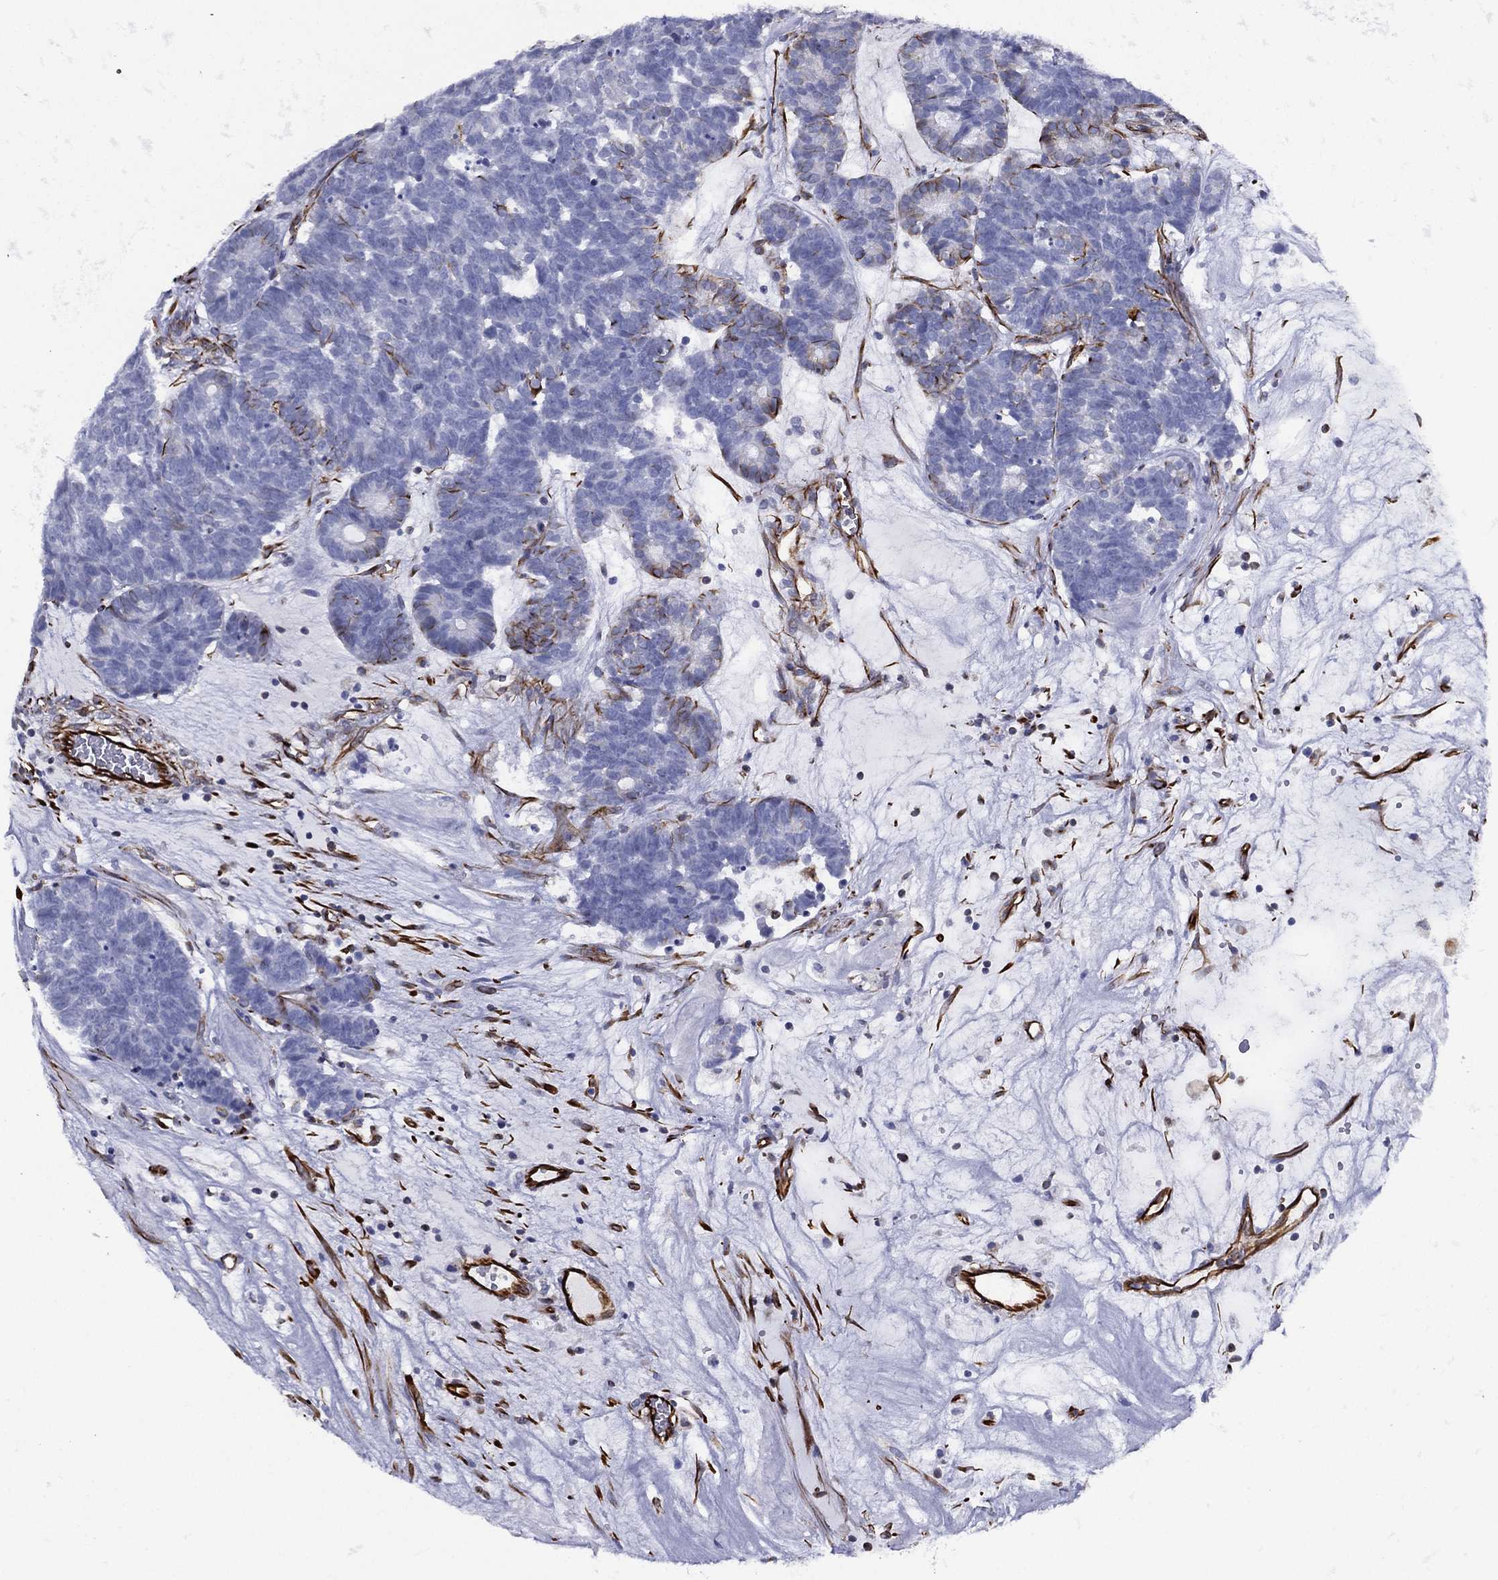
{"staining": {"intensity": "negative", "quantity": "none", "location": "none"}, "tissue": "head and neck cancer", "cell_type": "Tumor cells", "image_type": "cancer", "snomed": [{"axis": "morphology", "description": "Adenocarcinoma, NOS"}, {"axis": "topography", "description": "Head-Neck"}], "caption": "There is no significant expression in tumor cells of head and neck cancer (adenocarcinoma).", "gene": "MAS1", "patient": {"sex": "female", "age": 81}}